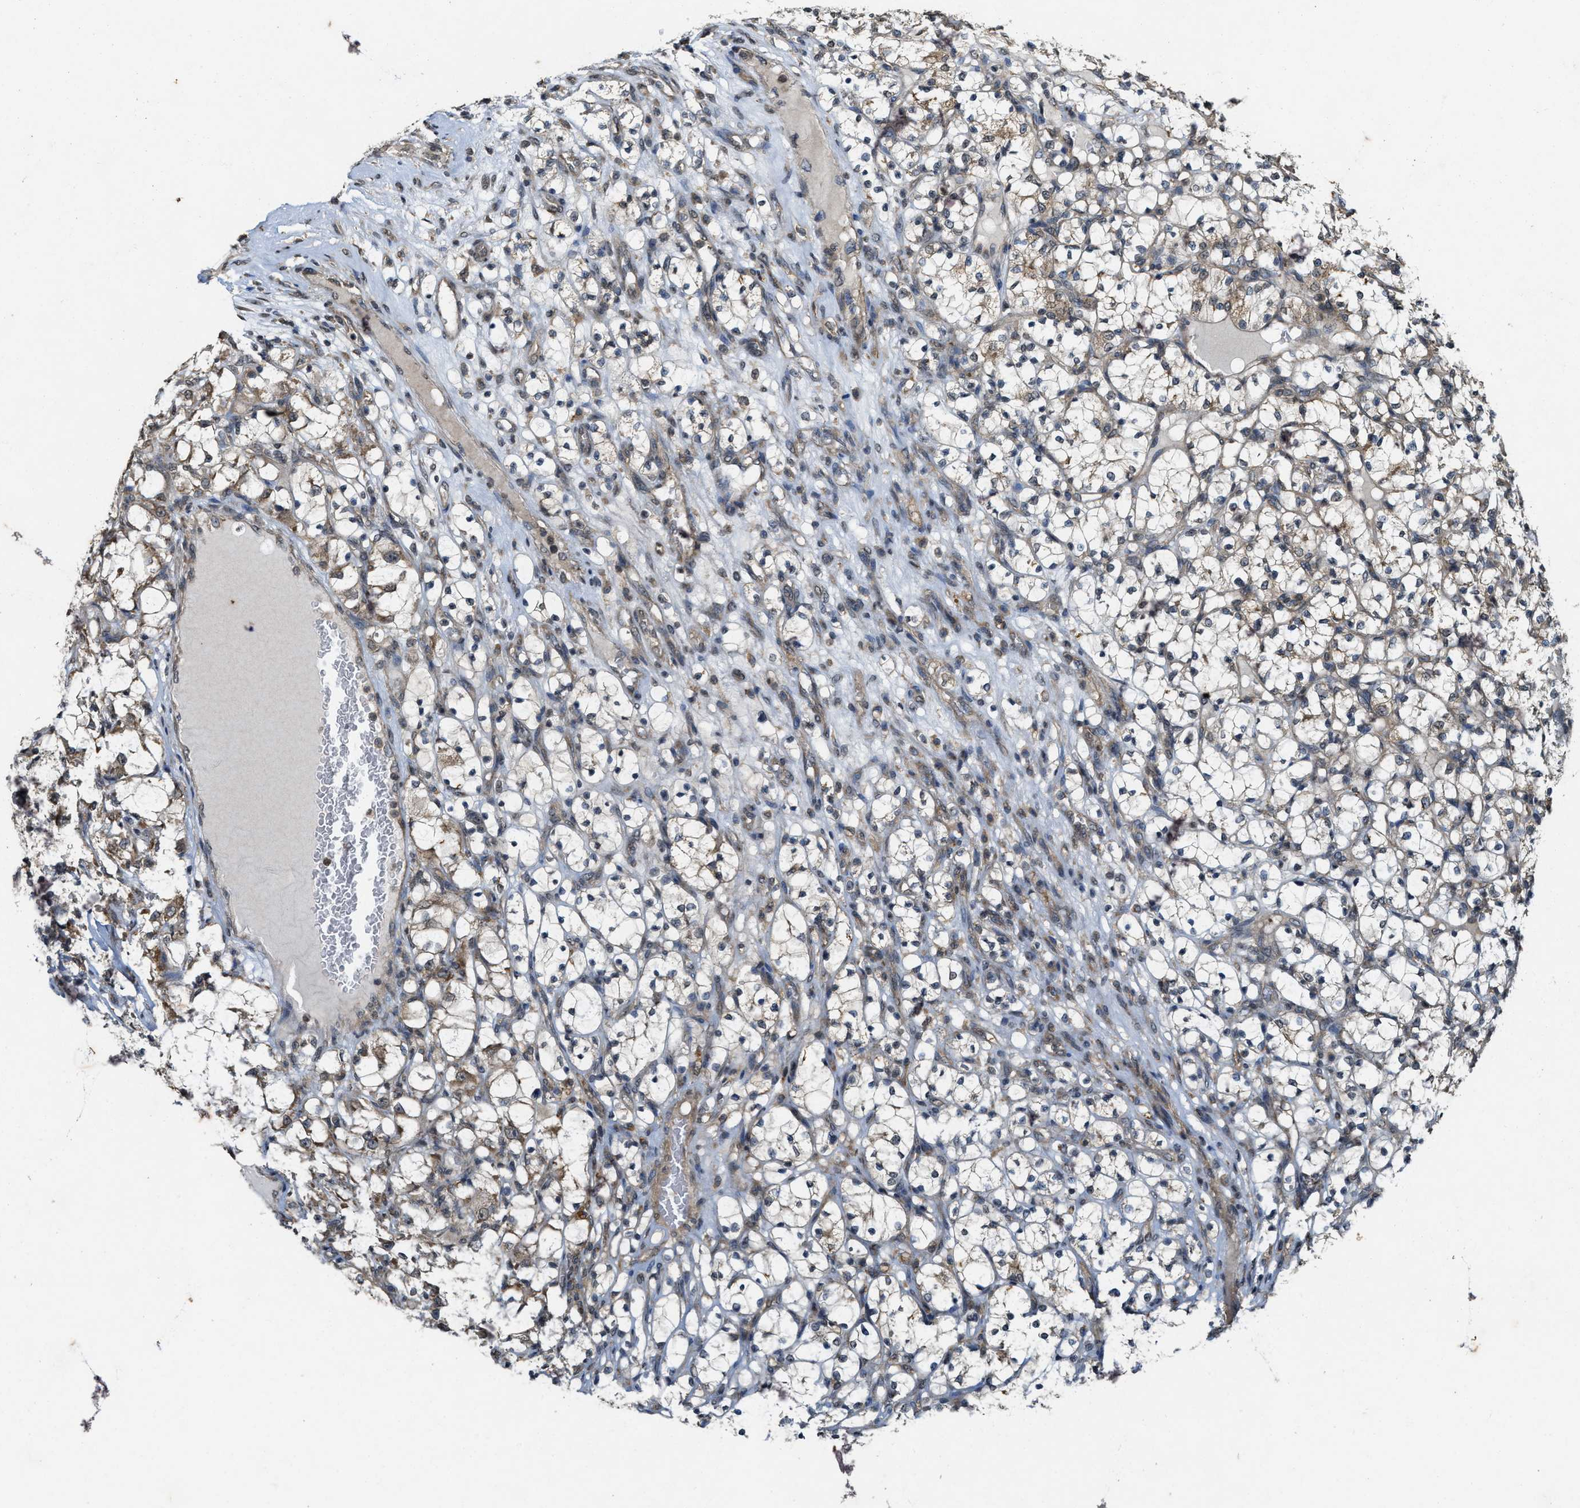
{"staining": {"intensity": "weak", "quantity": "<25%", "location": "cytoplasmic/membranous"}, "tissue": "renal cancer", "cell_type": "Tumor cells", "image_type": "cancer", "snomed": [{"axis": "morphology", "description": "Adenocarcinoma, NOS"}, {"axis": "topography", "description": "Kidney"}], "caption": "A high-resolution micrograph shows IHC staining of renal cancer, which reveals no significant expression in tumor cells.", "gene": "KIF21A", "patient": {"sex": "female", "age": 69}}